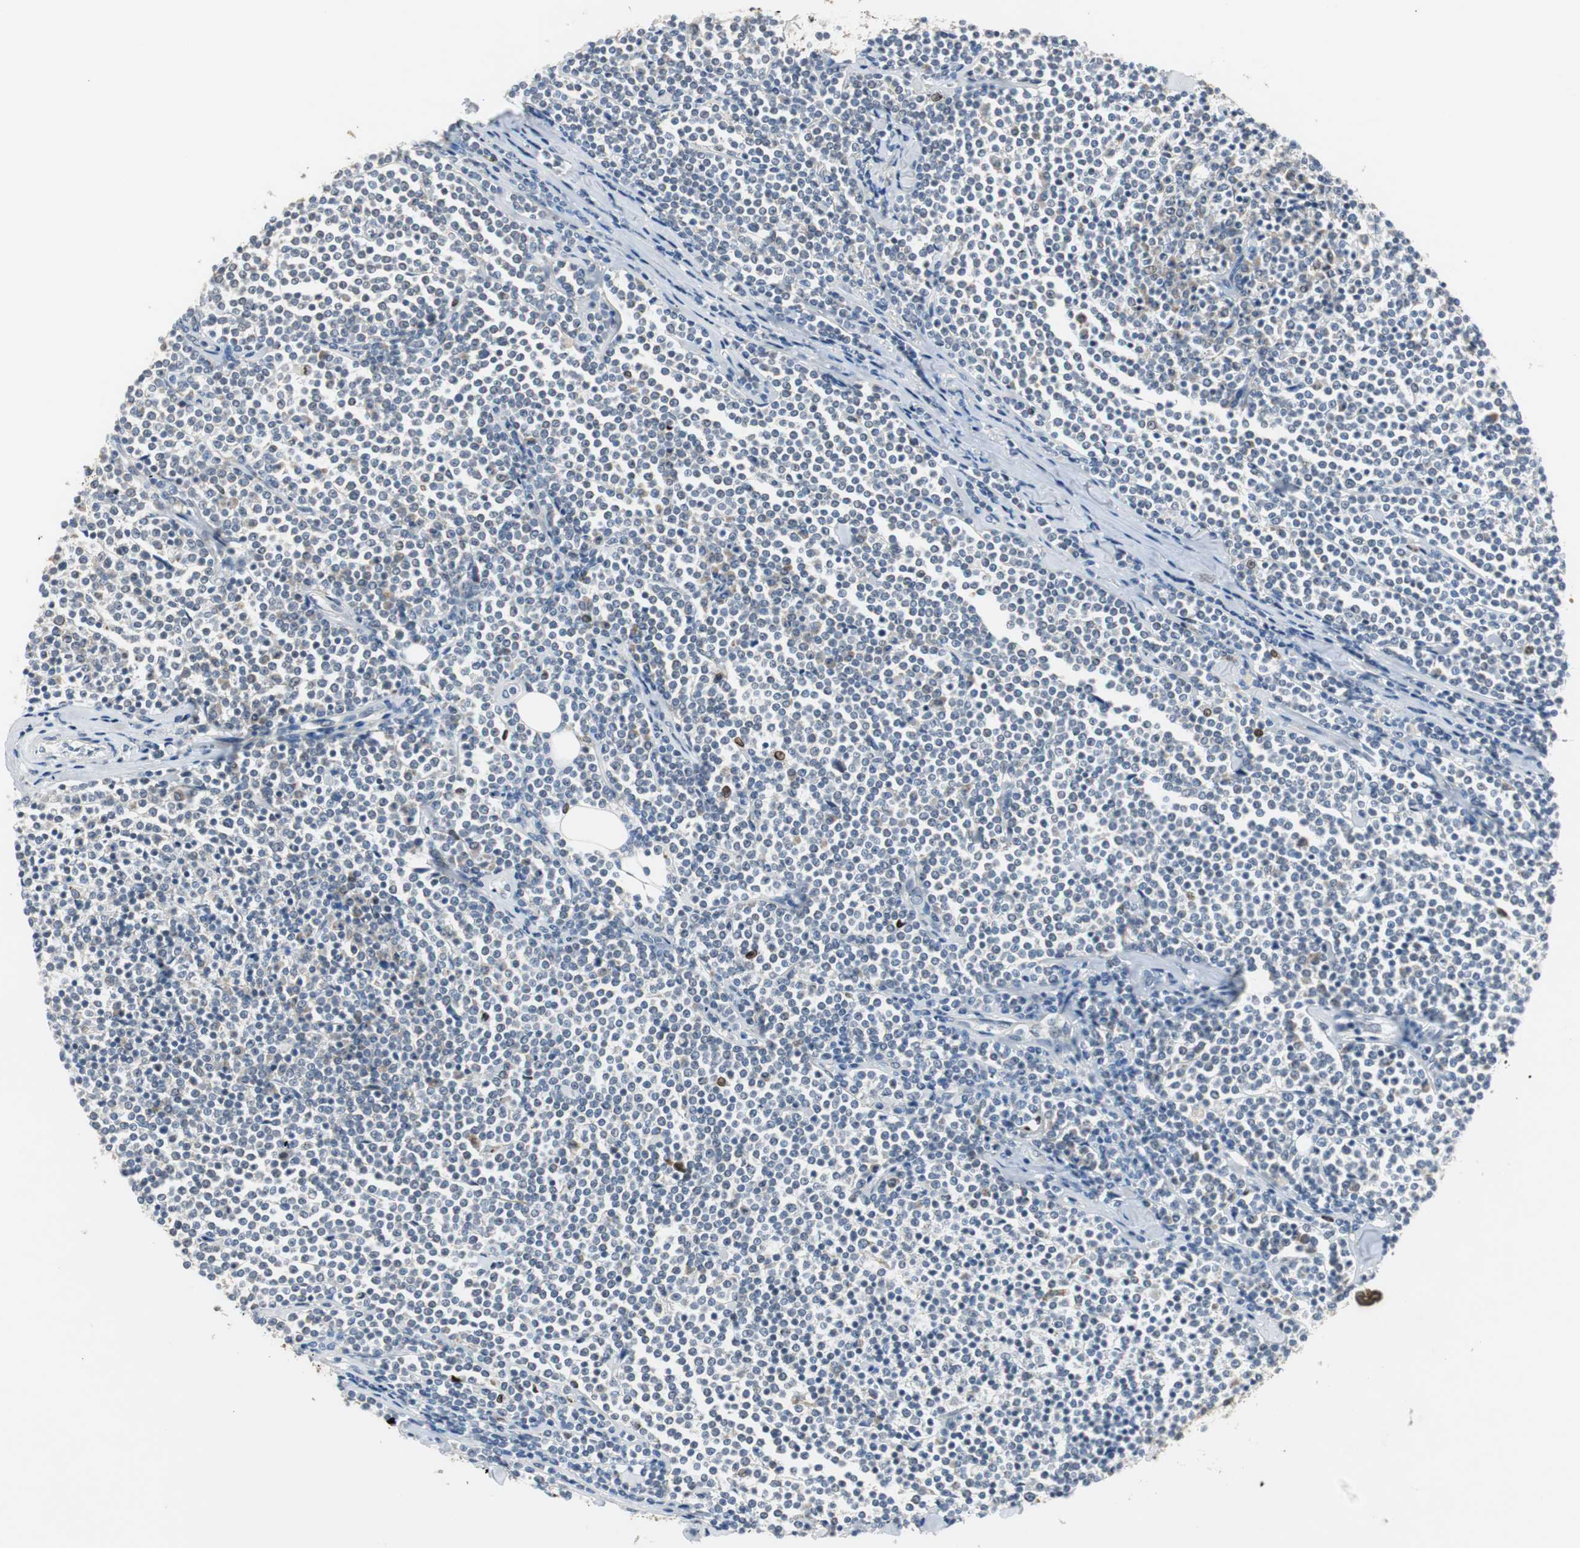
{"staining": {"intensity": "negative", "quantity": "none", "location": "none"}, "tissue": "lymphoma", "cell_type": "Tumor cells", "image_type": "cancer", "snomed": [{"axis": "morphology", "description": "Malignant lymphoma, non-Hodgkin's type, Low grade"}, {"axis": "topography", "description": "Soft tissue"}], "caption": "Tumor cells are negative for brown protein staining in low-grade malignant lymphoma, non-Hodgkin's type.", "gene": "MYT1", "patient": {"sex": "male", "age": 92}}